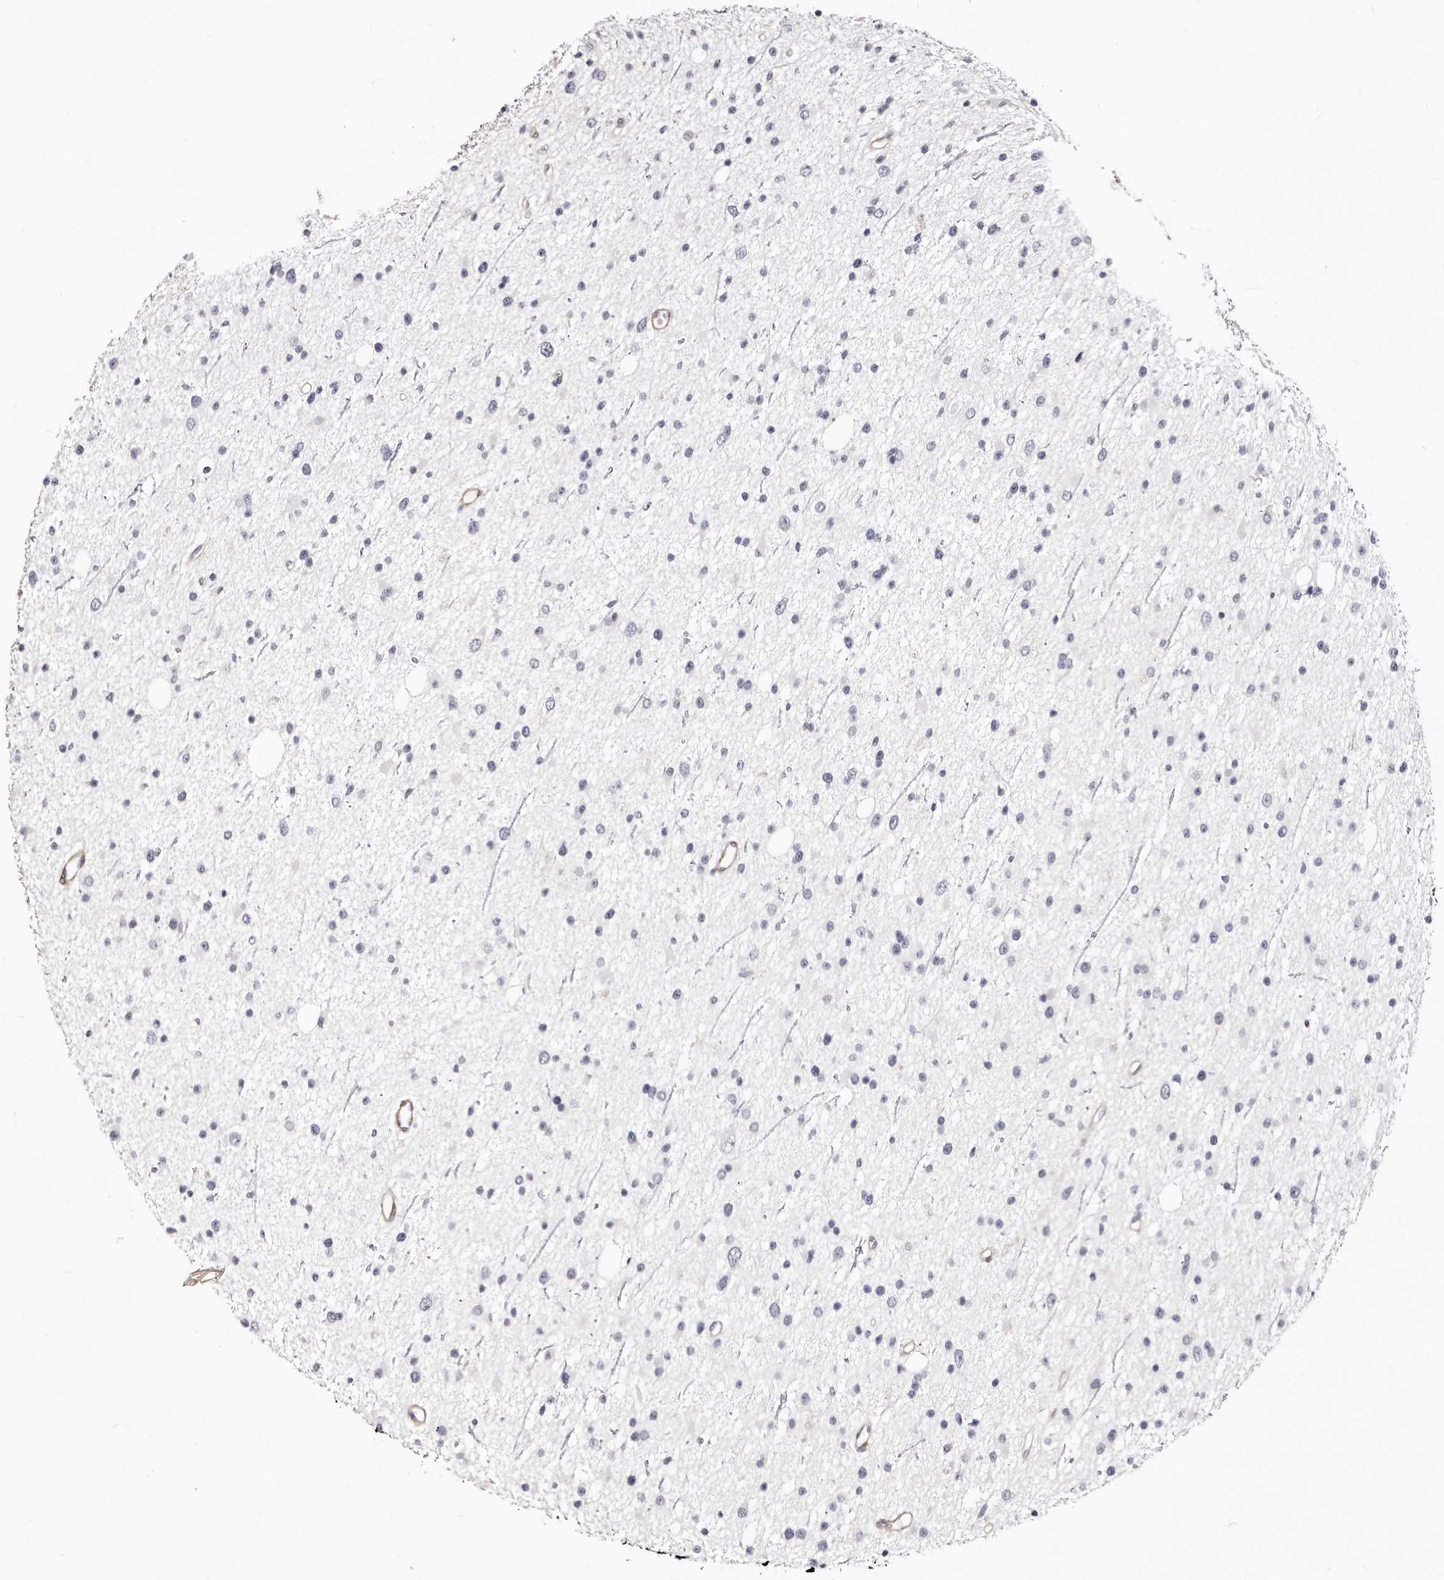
{"staining": {"intensity": "negative", "quantity": "none", "location": "none"}, "tissue": "glioma", "cell_type": "Tumor cells", "image_type": "cancer", "snomed": [{"axis": "morphology", "description": "Glioma, malignant, Low grade"}, {"axis": "topography", "description": "Cerebral cortex"}], "caption": "Human malignant glioma (low-grade) stained for a protein using immunohistochemistry (IHC) exhibits no expression in tumor cells.", "gene": "LMOD1", "patient": {"sex": "female", "age": 39}}